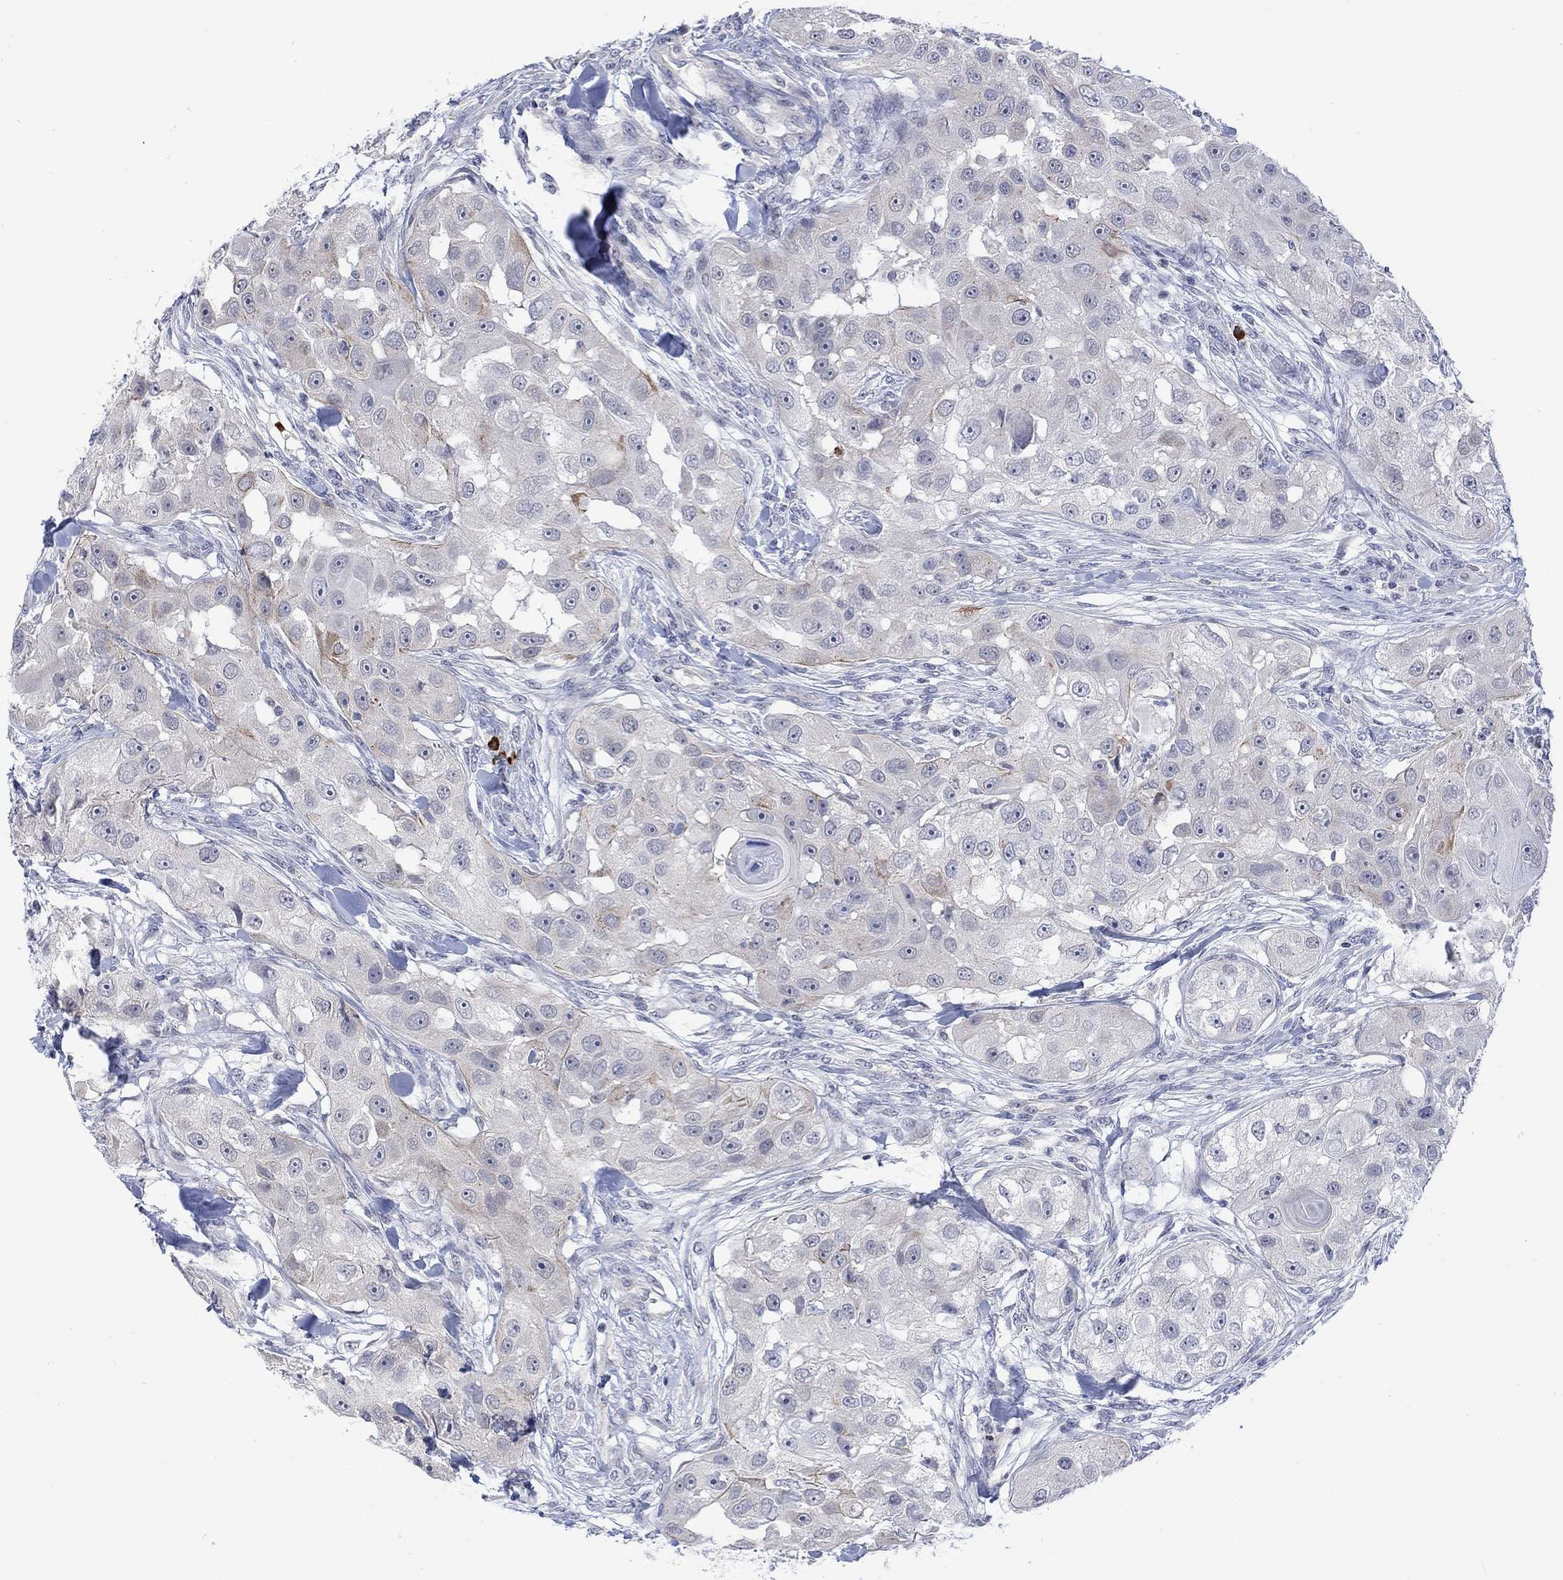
{"staining": {"intensity": "negative", "quantity": "none", "location": "none"}, "tissue": "head and neck cancer", "cell_type": "Tumor cells", "image_type": "cancer", "snomed": [{"axis": "morphology", "description": "Squamous cell carcinoma, NOS"}, {"axis": "topography", "description": "Head-Neck"}], "caption": "IHC photomicrograph of neoplastic tissue: head and neck cancer (squamous cell carcinoma) stained with DAB reveals no significant protein positivity in tumor cells.", "gene": "DCX", "patient": {"sex": "male", "age": 51}}